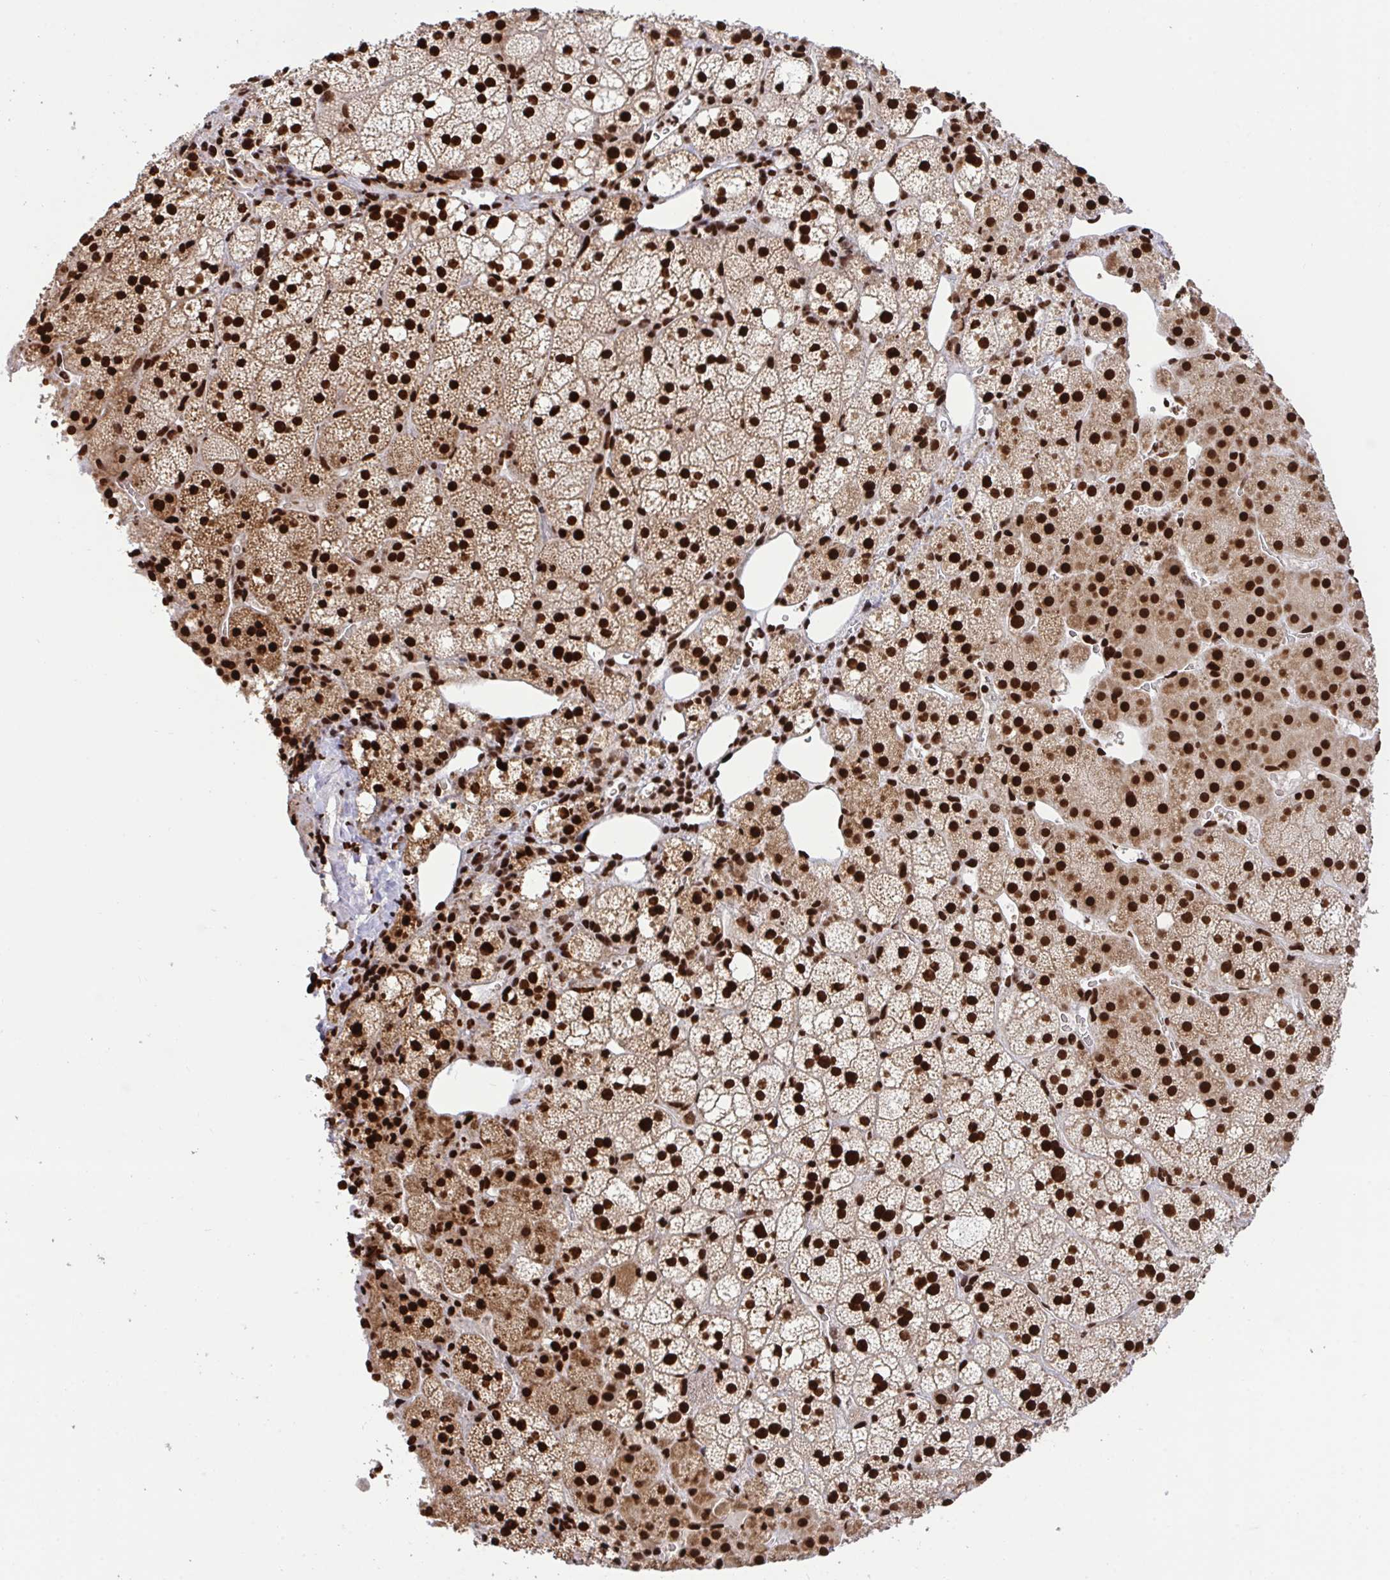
{"staining": {"intensity": "strong", "quantity": ">75%", "location": "cytoplasmic/membranous,nuclear"}, "tissue": "adrenal gland", "cell_type": "Glandular cells", "image_type": "normal", "snomed": [{"axis": "morphology", "description": "Normal tissue, NOS"}, {"axis": "topography", "description": "Adrenal gland"}], "caption": "Immunohistochemical staining of unremarkable adrenal gland exhibits strong cytoplasmic/membranous,nuclear protein expression in approximately >75% of glandular cells. The staining was performed using DAB to visualize the protein expression in brown, while the nuclei were stained in blue with hematoxylin (Magnification: 20x).", "gene": "ENSG00000268083", "patient": {"sex": "male", "age": 53}}